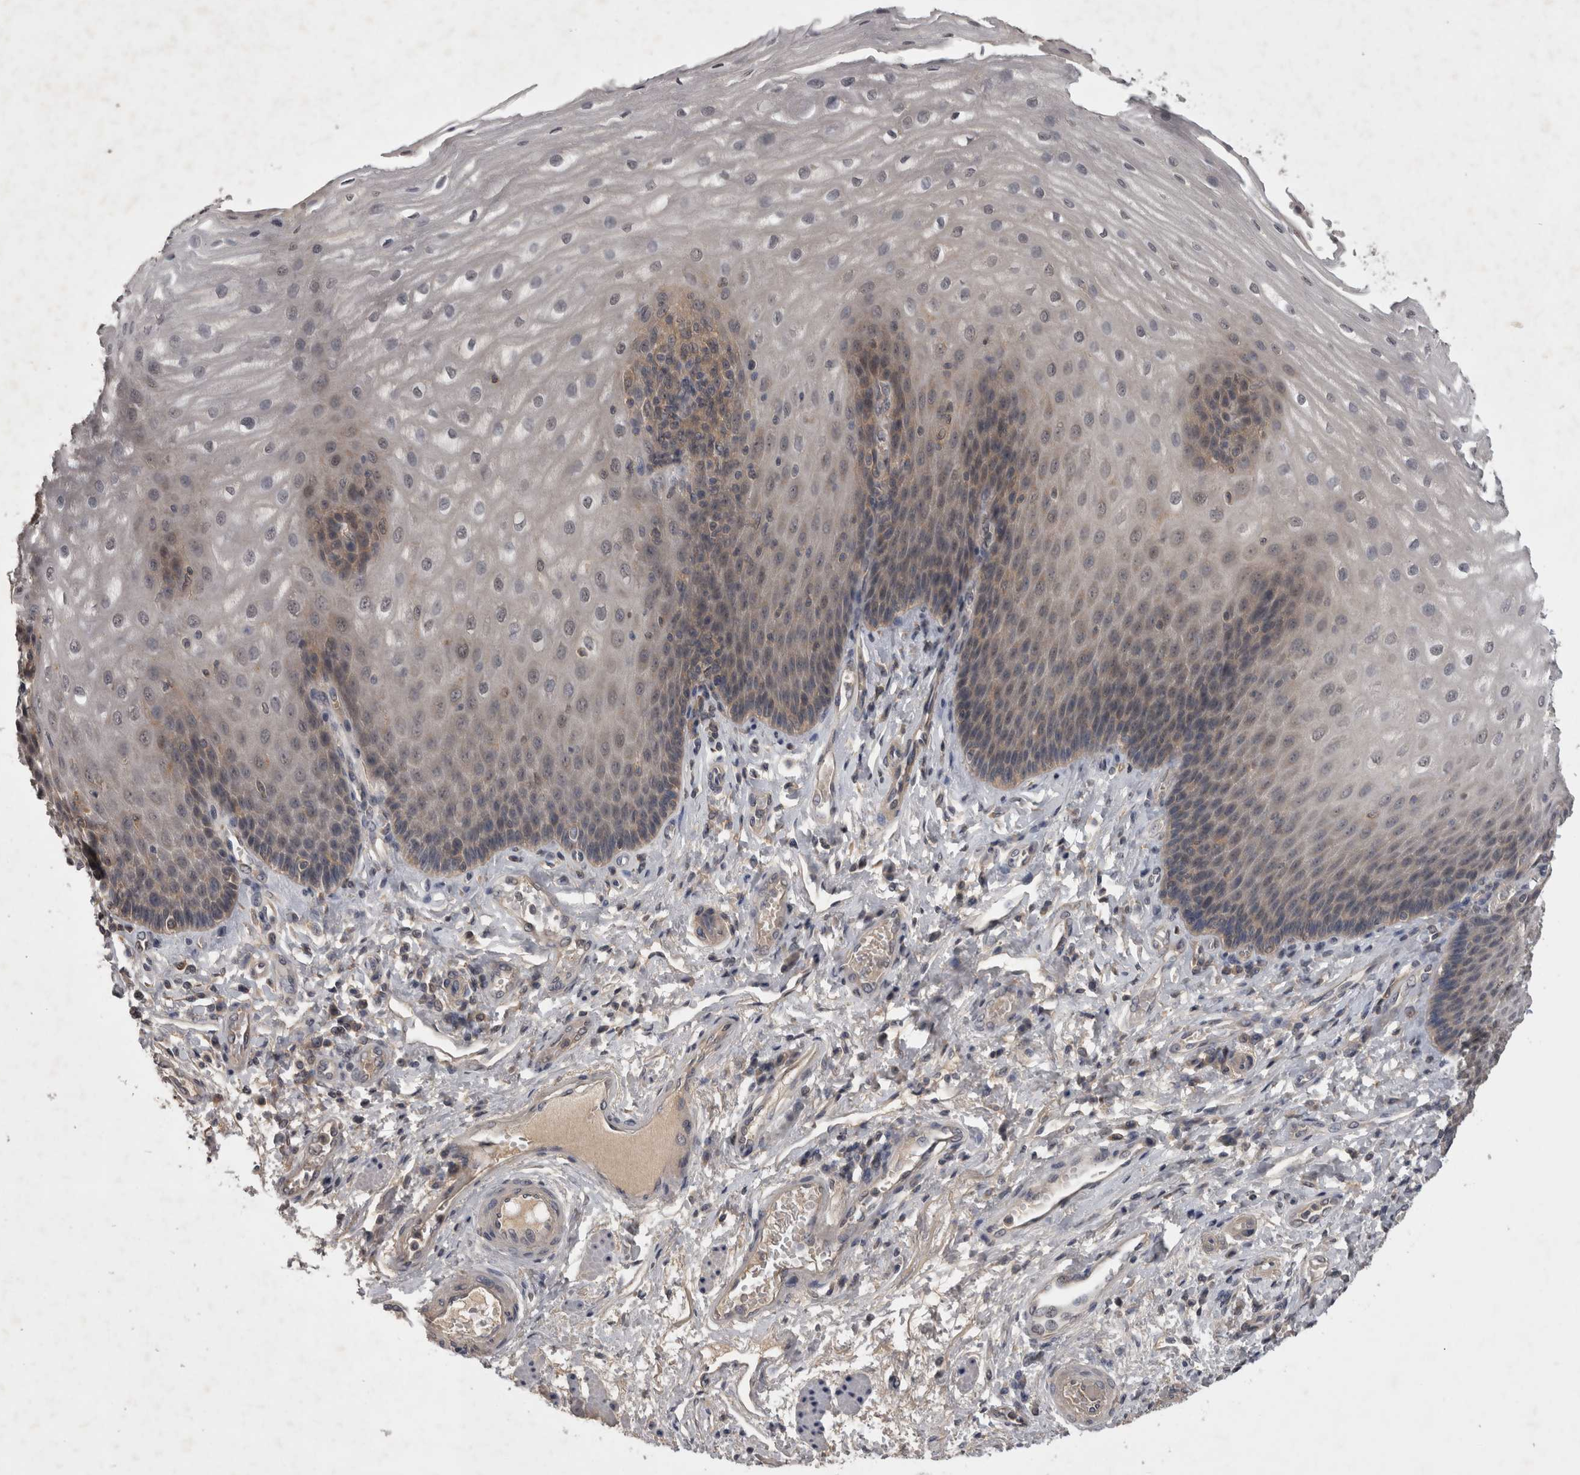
{"staining": {"intensity": "weak", "quantity": "25%-75%", "location": "cytoplasmic/membranous"}, "tissue": "esophagus", "cell_type": "Squamous epithelial cells", "image_type": "normal", "snomed": [{"axis": "morphology", "description": "Normal tissue, NOS"}, {"axis": "topography", "description": "Esophagus"}], "caption": "Weak cytoplasmic/membranous positivity is identified in about 25%-75% of squamous epithelial cells in unremarkable esophagus. The staining was performed using DAB, with brown indicating positive protein expression. Nuclei are stained blue with hematoxylin.", "gene": "ZNF114", "patient": {"sex": "male", "age": 54}}